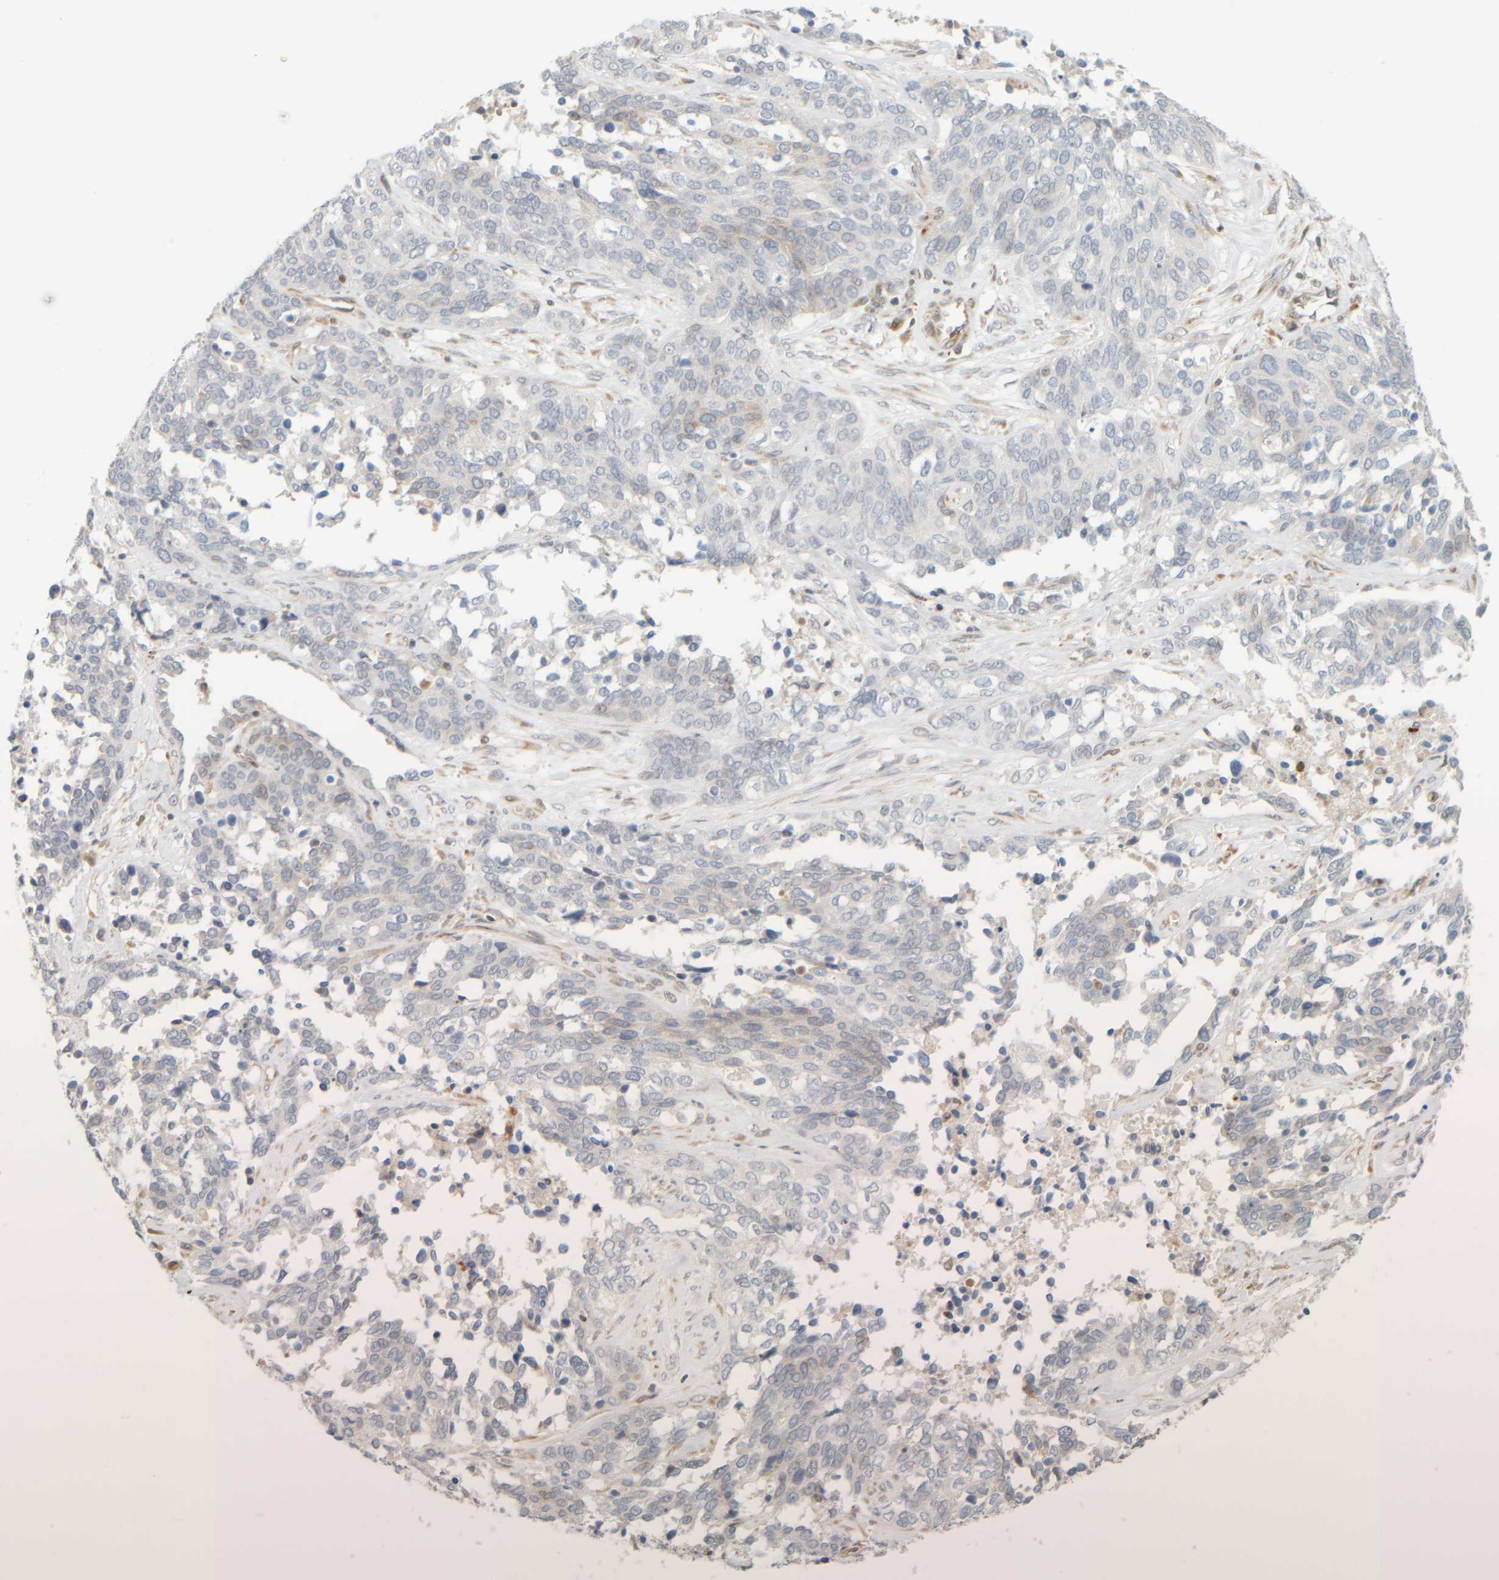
{"staining": {"intensity": "weak", "quantity": "<25%", "location": "cytoplasmic/membranous"}, "tissue": "ovarian cancer", "cell_type": "Tumor cells", "image_type": "cancer", "snomed": [{"axis": "morphology", "description": "Cystadenocarcinoma, serous, NOS"}, {"axis": "topography", "description": "Ovary"}], "caption": "A high-resolution image shows immunohistochemistry staining of ovarian cancer, which demonstrates no significant expression in tumor cells. (Stains: DAB immunohistochemistry (IHC) with hematoxylin counter stain, Microscopy: brightfield microscopy at high magnification).", "gene": "PTGES3L-AARSD1", "patient": {"sex": "female", "age": 44}}